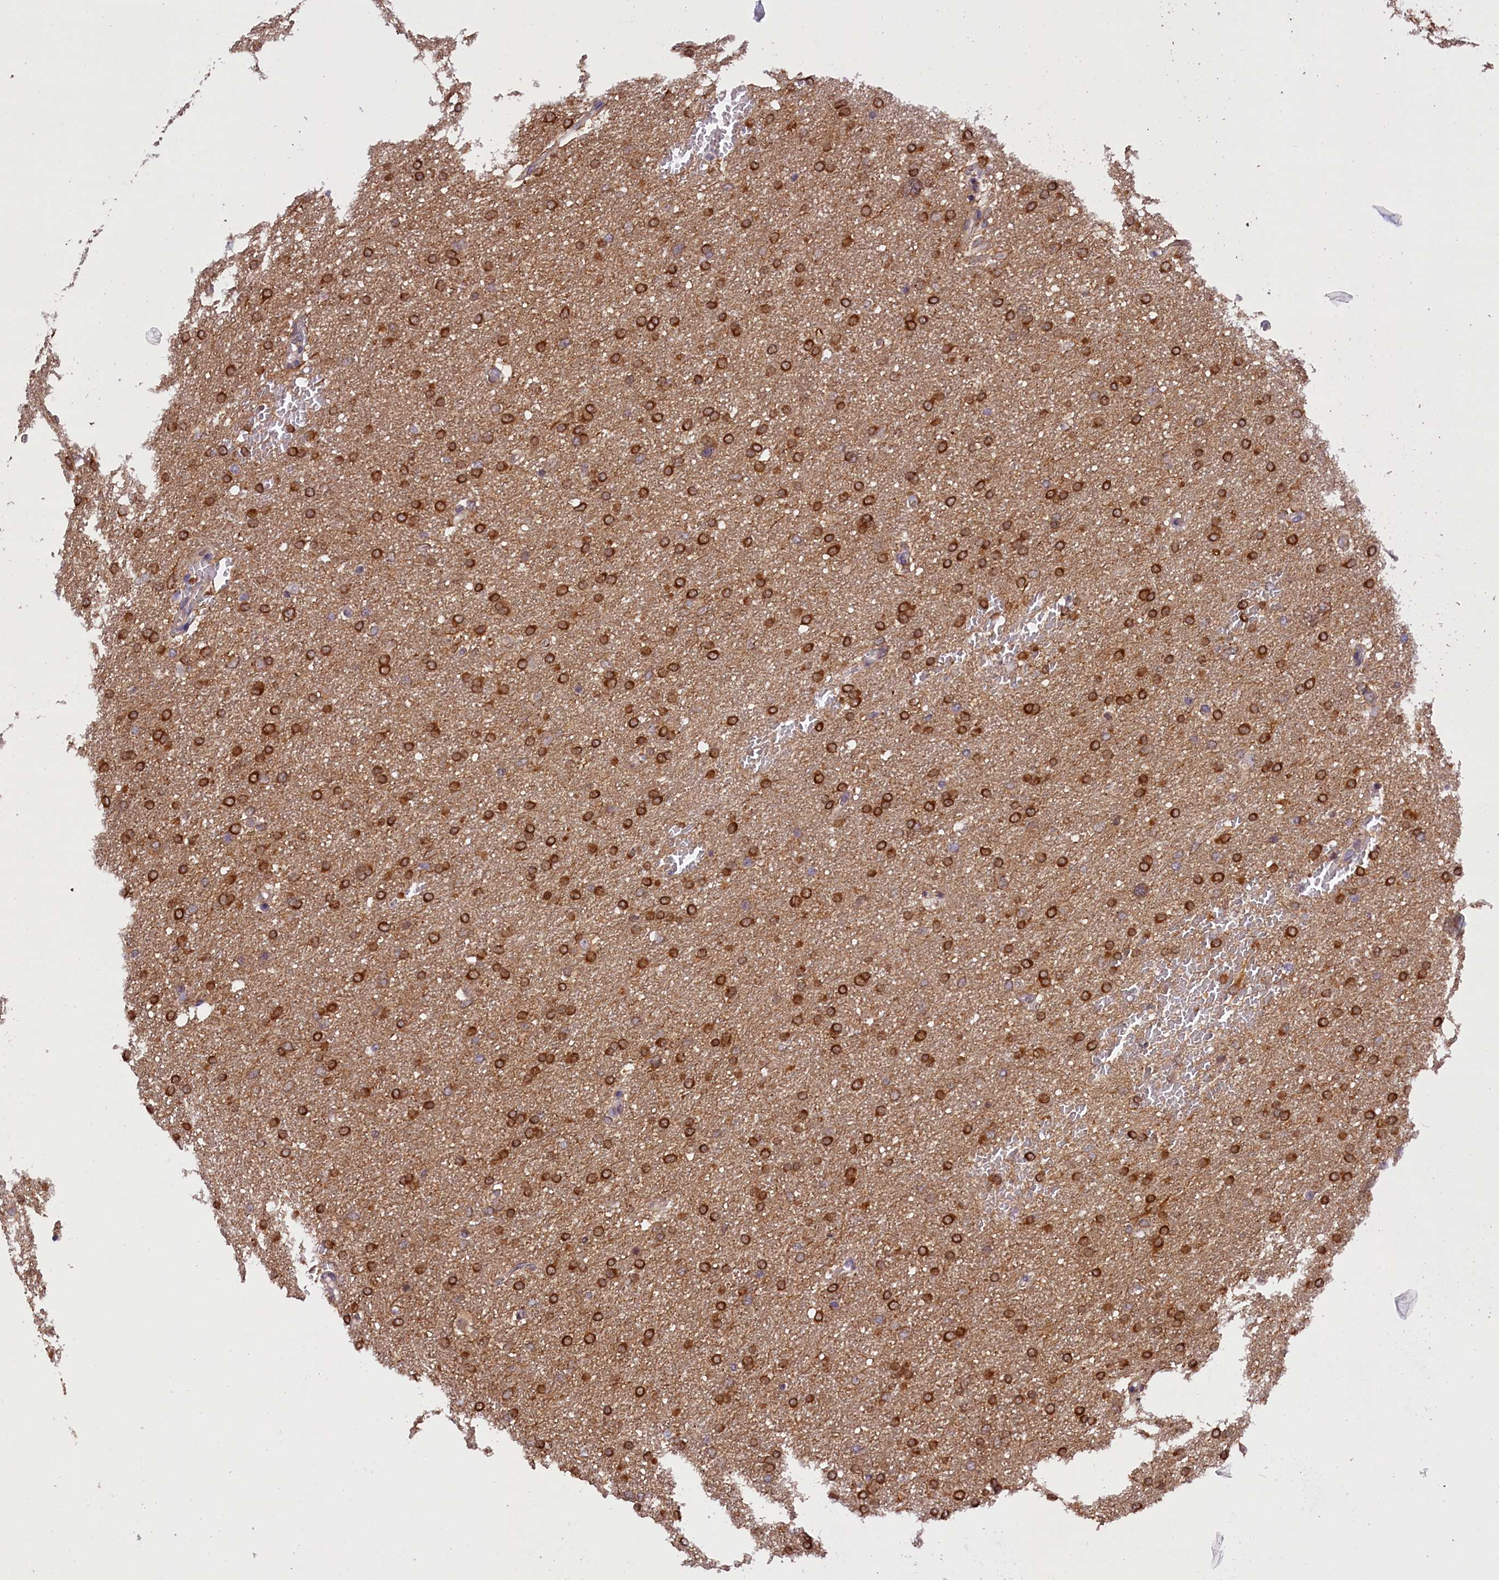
{"staining": {"intensity": "strong", "quantity": ">75%", "location": "cytoplasmic/membranous"}, "tissue": "glioma", "cell_type": "Tumor cells", "image_type": "cancer", "snomed": [{"axis": "morphology", "description": "Glioma, malignant, High grade"}, {"axis": "topography", "description": "Cerebral cortex"}], "caption": "Tumor cells display high levels of strong cytoplasmic/membranous positivity in about >75% of cells in human malignant glioma (high-grade).", "gene": "TBCB", "patient": {"sex": "female", "age": 36}}